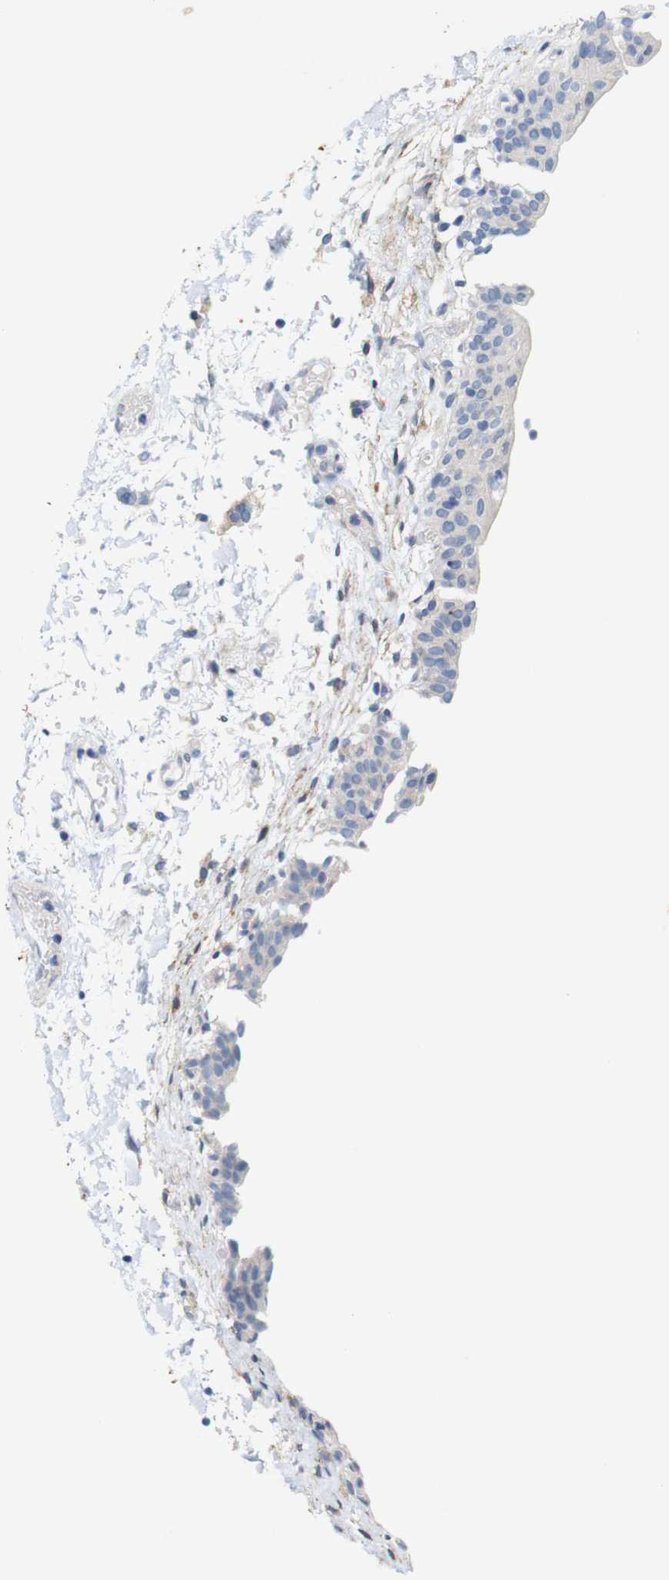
{"staining": {"intensity": "negative", "quantity": "none", "location": "none"}, "tissue": "urinary bladder", "cell_type": "Urothelial cells", "image_type": "normal", "snomed": [{"axis": "morphology", "description": "Normal tissue, NOS"}, {"axis": "topography", "description": "Urinary bladder"}], "caption": "Urothelial cells are negative for protein expression in unremarkable human urinary bladder. (IHC, brightfield microscopy, high magnification).", "gene": "ITGA5", "patient": {"sex": "male", "age": 55}}